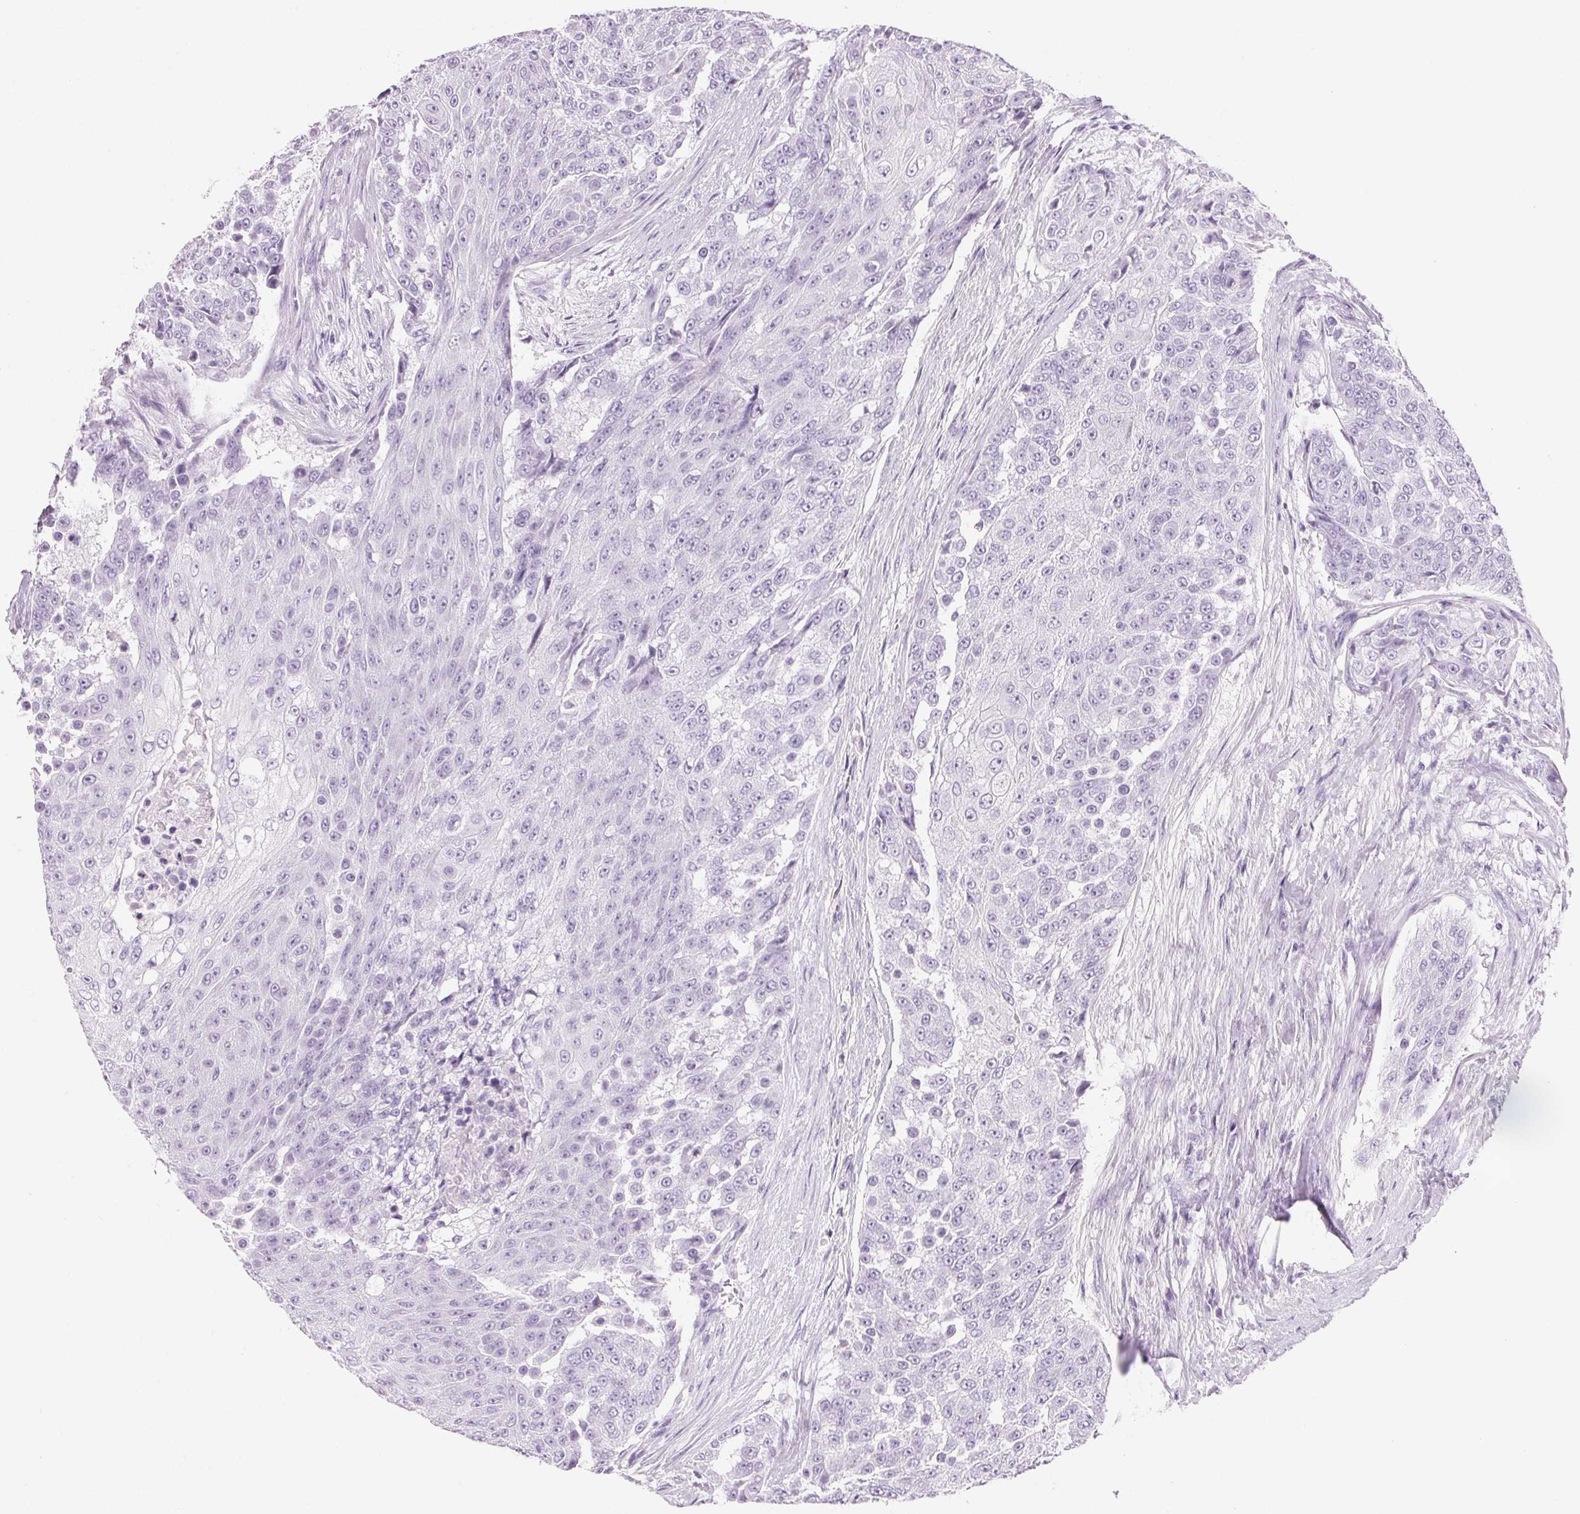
{"staining": {"intensity": "negative", "quantity": "none", "location": "none"}, "tissue": "urothelial cancer", "cell_type": "Tumor cells", "image_type": "cancer", "snomed": [{"axis": "morphology", "description": "Urothelial carcinoma, High grade"}, {"axis": "topography", "description": "Urinary bladder"}], "caption": "High magnification brightfield microscopy of urothelial carcinoma (high-grade) stained with DAB (3,3'-diaminobenzidine) (brown) and counterstained with hematoxylin (blue): tumor cells show no significant expression.", "gene": "IGFBP1", "patient": {"sex": "female", "age": 63}}